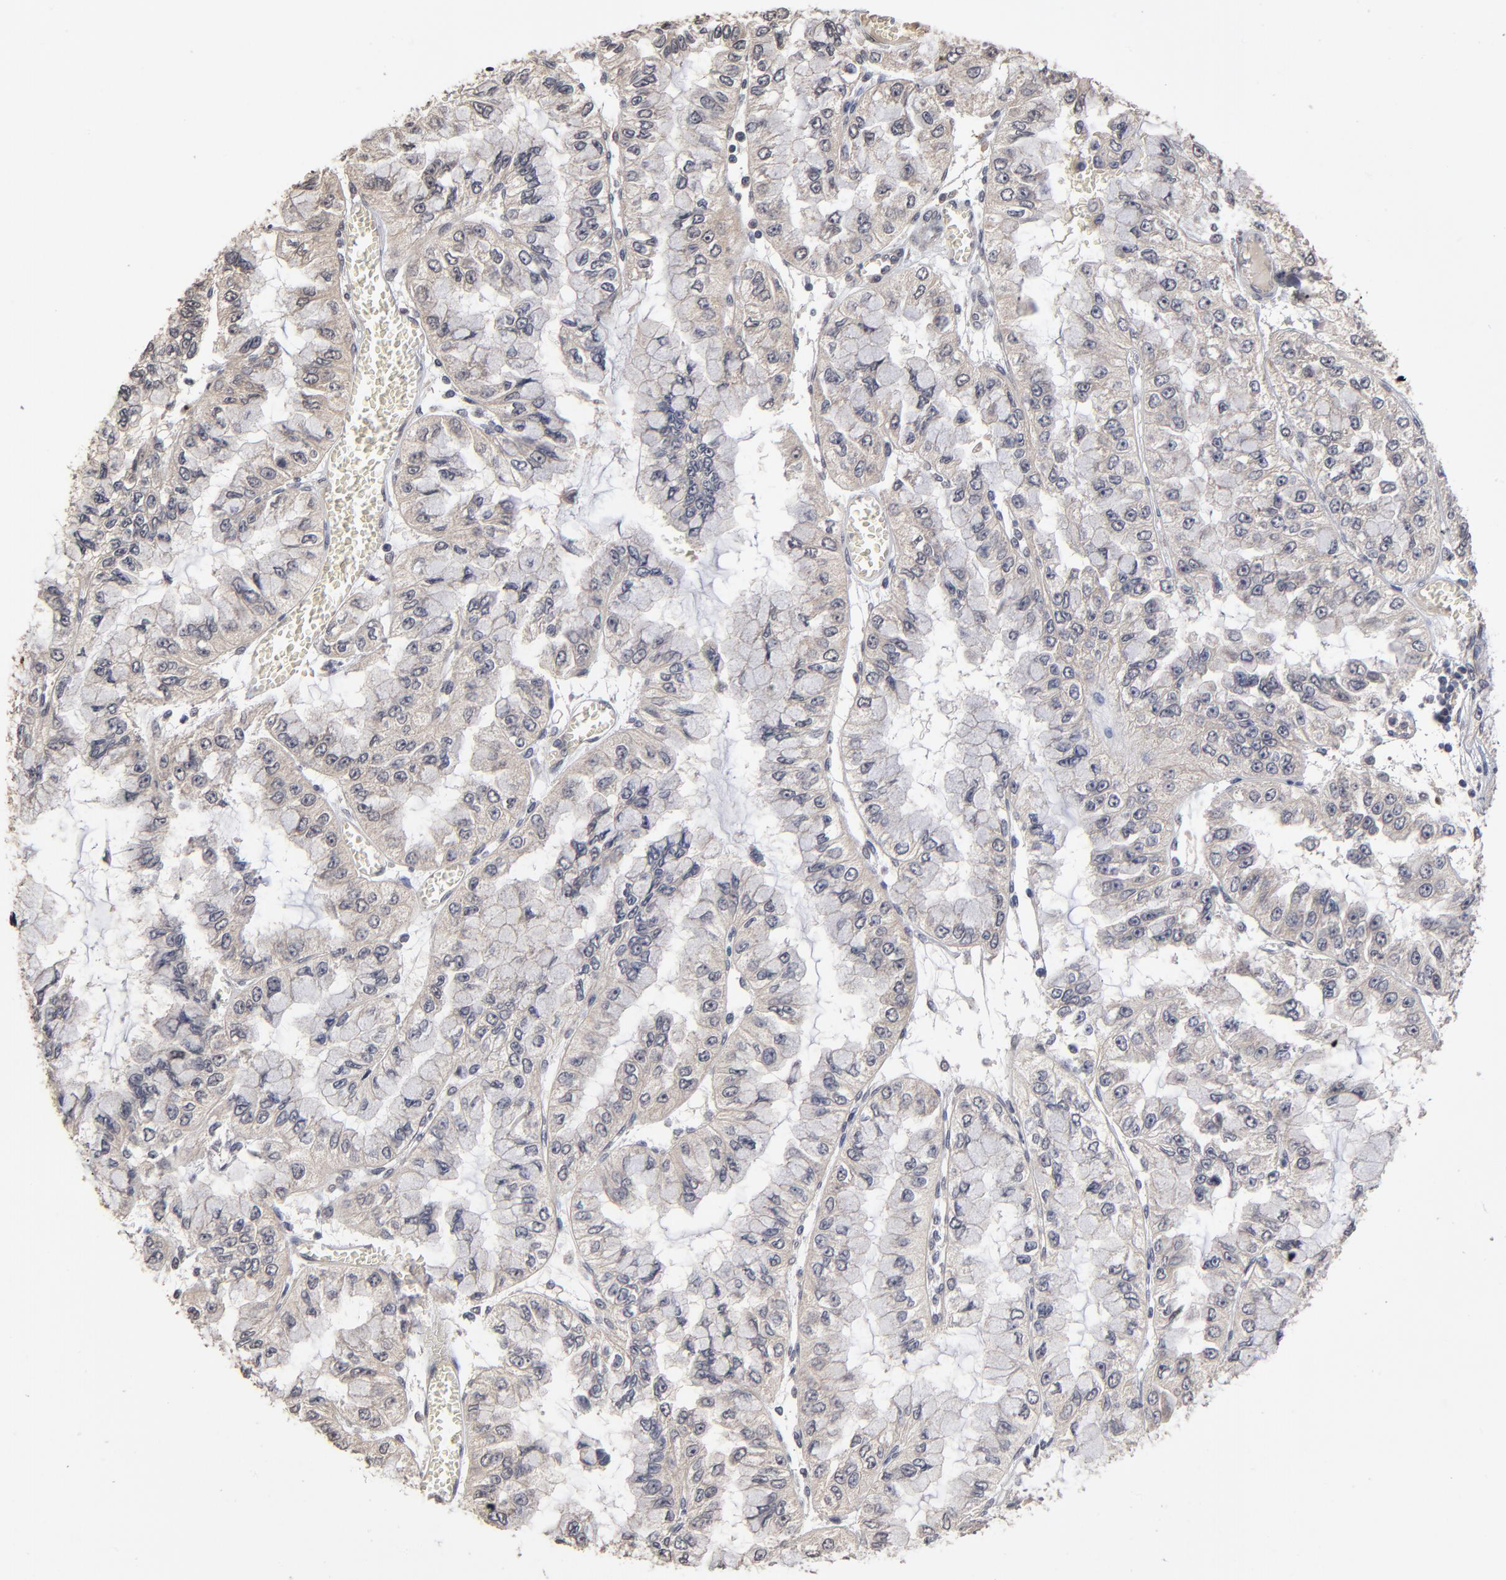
{"staining": {"intensity": "weak", "quantity": "25%-75%", "location": "cytoplasmic/membranous"}, "tissue": "liver cancer", "cell_type": "Tumor cells", "image_type": "cancer", "snomed": [{"axis": "morphology", "description": "Cholangiocarcinoma"}, {"axis": "topography", "description": "Liver"}], "caption": "Protein staining of cholangiocarcinoma (liver) tissue shows weak cytoplasmic/membranous positivity in approximately 25%-75% of tumor cells.", "gene": "ASB8", "patient": {"sex": "female", "age": 79}}